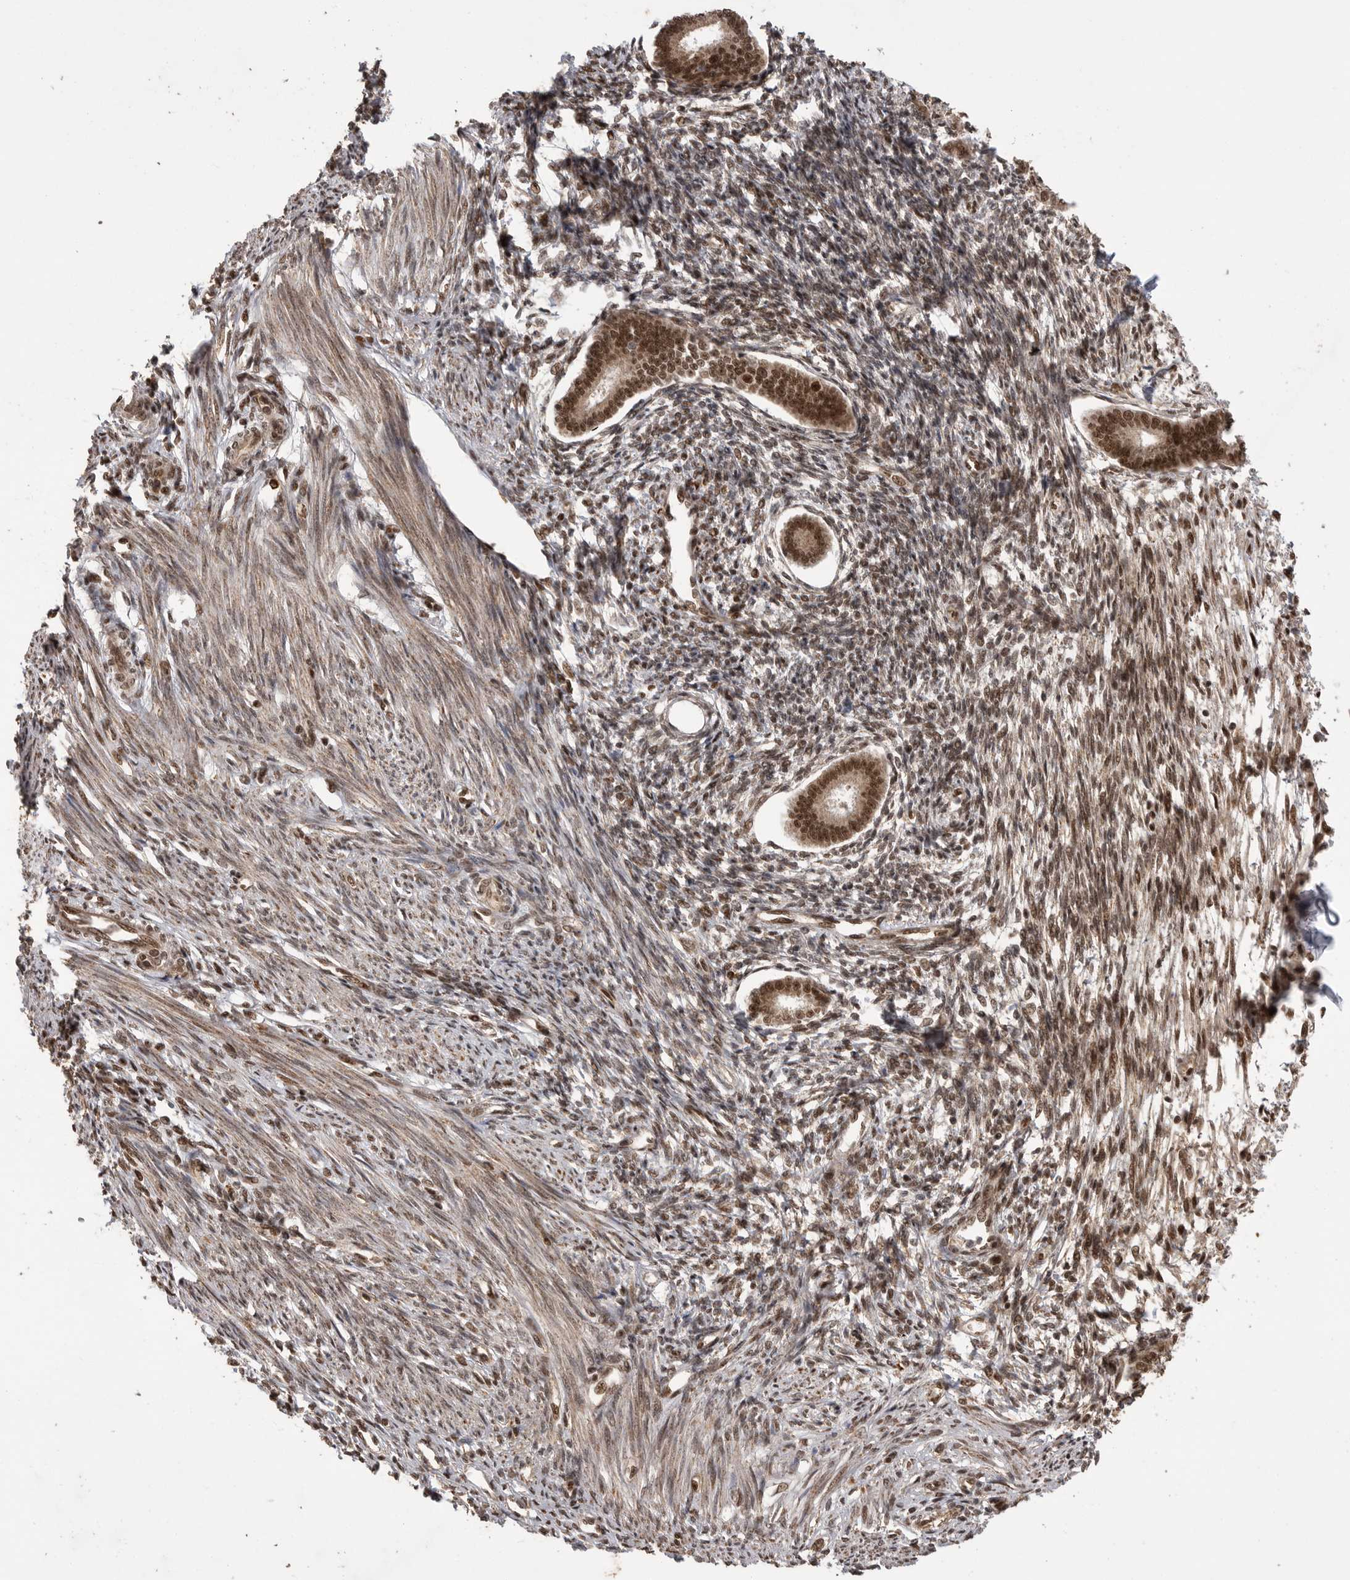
{"staining": {"intensity": "strong", "quantity": ">75%", "location": "nuclear"}, "tissue": "endometrium", "cell_type": "Cells in endometrial stroma", "image_type": "normal", "snomed": [{"axis": "morphology", "description": "Normal tissue, NOS"}, {"axis": "topography", "description": "Endometrium"}], "caption": "A high-resolution image shows IHC staining of unremarkable endometrium, which reveals strong nuclear positivity in about >75% of cells in endometrial stroma. The protein of interest is shown in brown color, while the nuclei are stained blue.", "gene": "PPP1R8", "patient": {"sex": "female", "age": 56}}